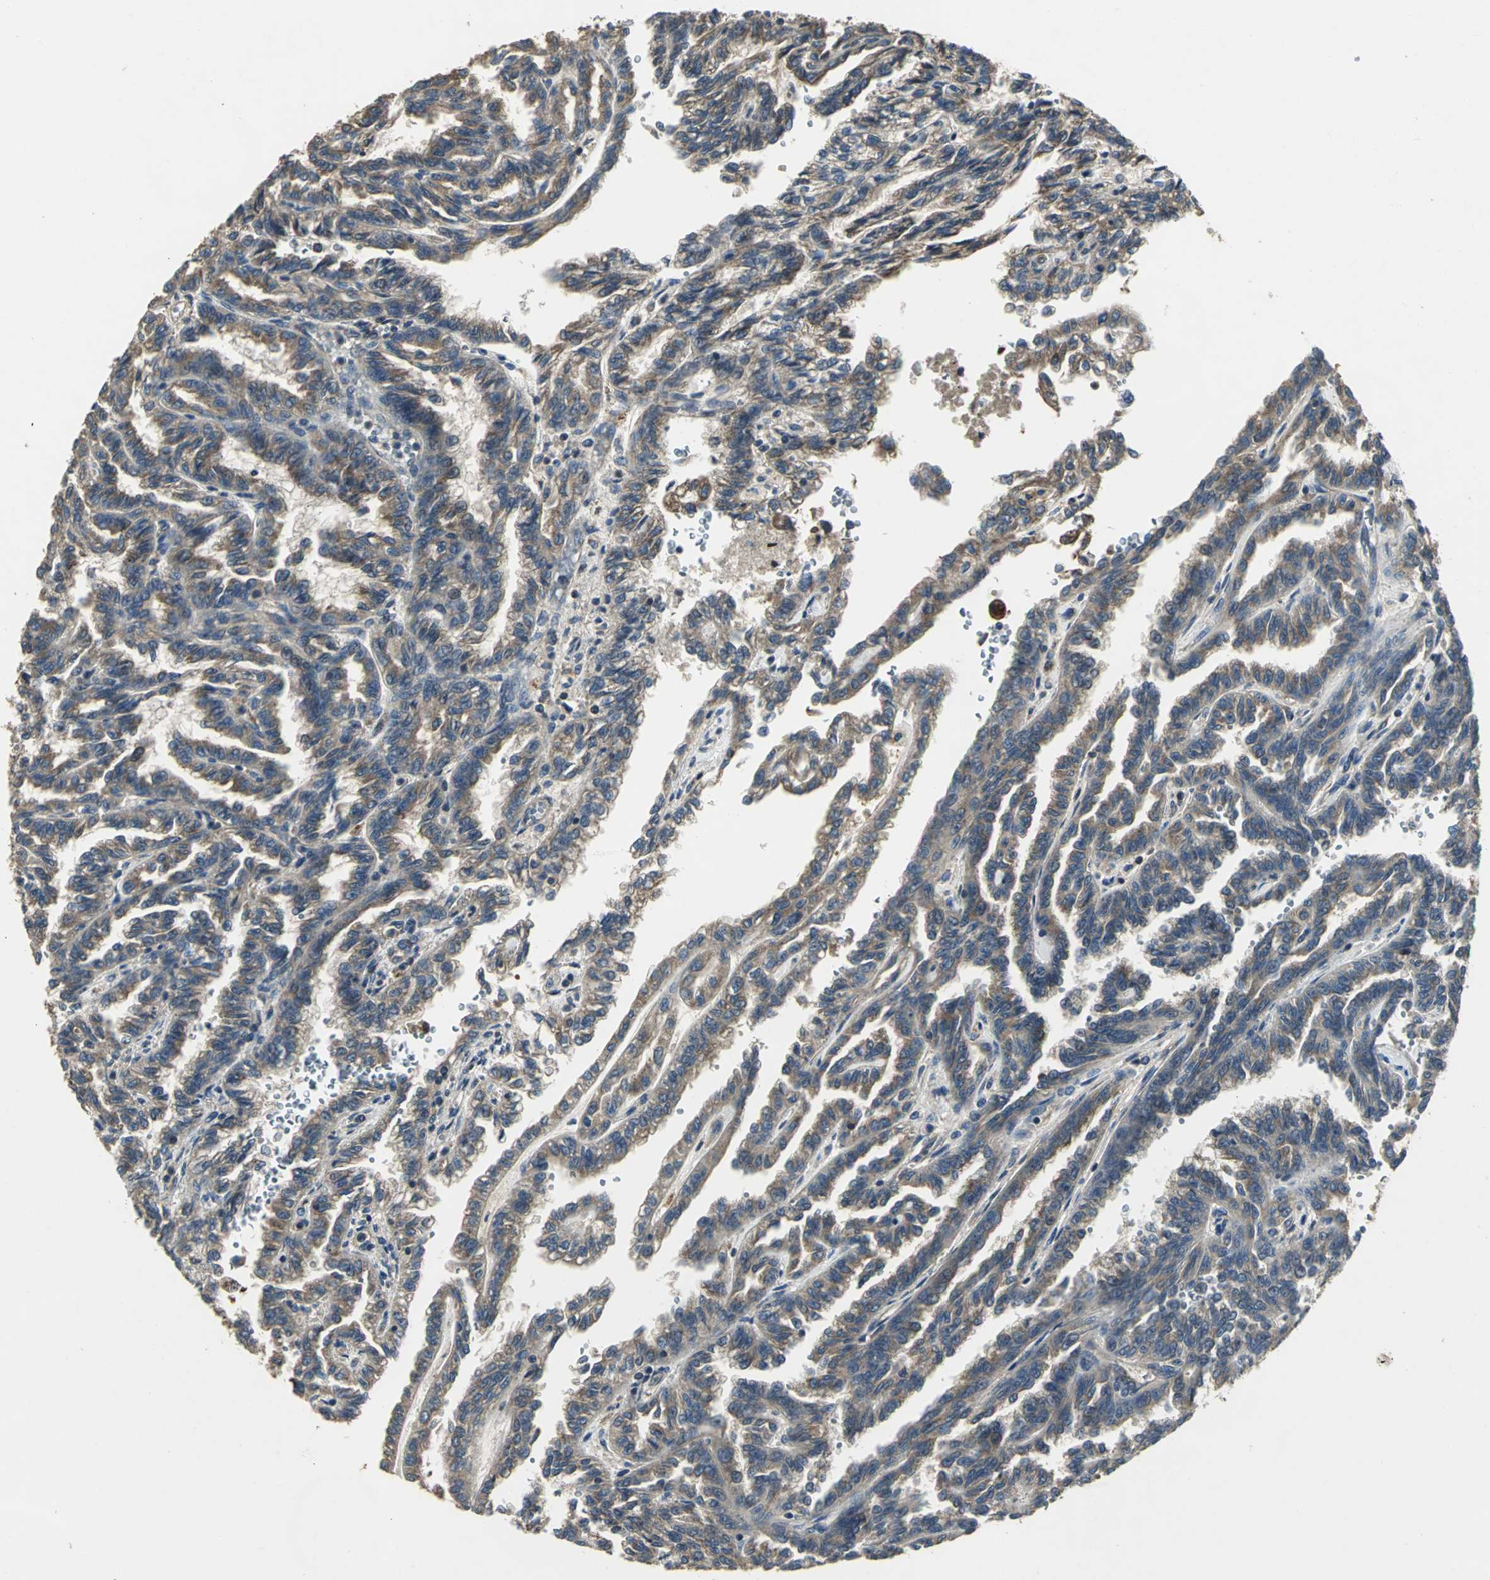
{"staining": {"intensity": "moderate", "quantity": ">75%", "location": "cytoplasmic/membranous"}, "tissue": "renal cancer", "cell_type": "Tumor cells", "image_type": "cancer", "snomed": [{"axis": "morphology", "description": "Inflammation, NOS"}, {"axis": "morphology", "description": "Adenocarcinoma, NOS"}, {"axis": "topography", "description": "Kidney"}], "caption": "An immunohistochemistry image of neoplastic tissue is shown. Protein staining in brown labels moderate cytoplasmic/membranous positivity in renal cancer (adenocarcinoma) within tumor cells. Nuclei are stained in blue.", "gene": "IRF3", "patient": {"sex": "male", "age": 68}}